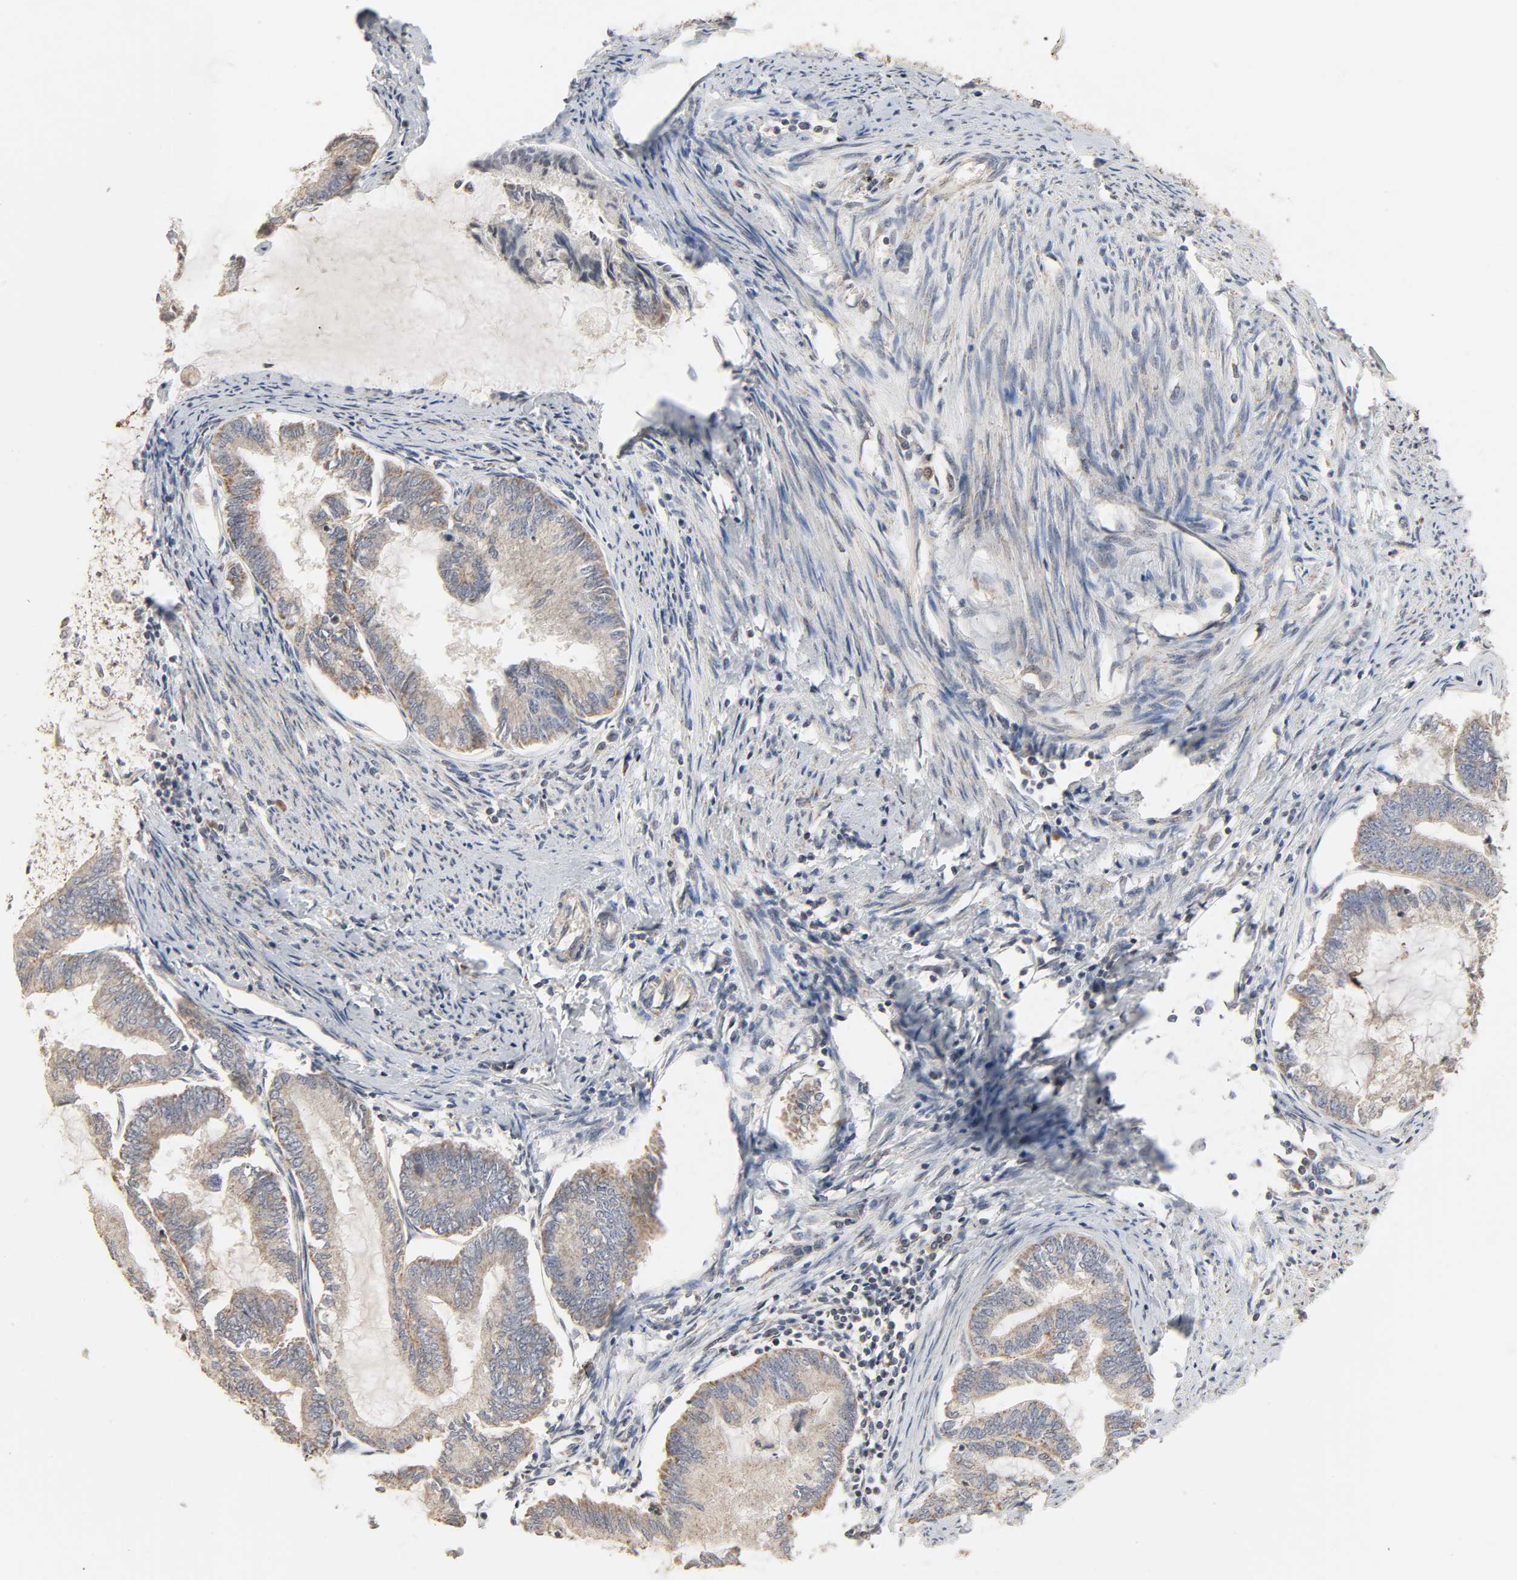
{"staining": {"intensity": "weak", "quantity": ">75%", "location": "cytoplasmic/membranous"}, "tissue": "endometrial cancer", "cell_type": "Tumor cells", "image_type": "cancer", "snomed": [{"axis": "morphology", "description": "Adenocarcinoma, NOS"}, {"axis": "topography", "description": "Endometrium"}], "caption": "An image showing weak cytoplasmic/membranous expression in approximately >75% of tumor cells in endometrial cancer, as visualized by brown immunohistochemical staining.", "gene": "CLEC4E", "patient": {"sex": "female", "age": 86}}